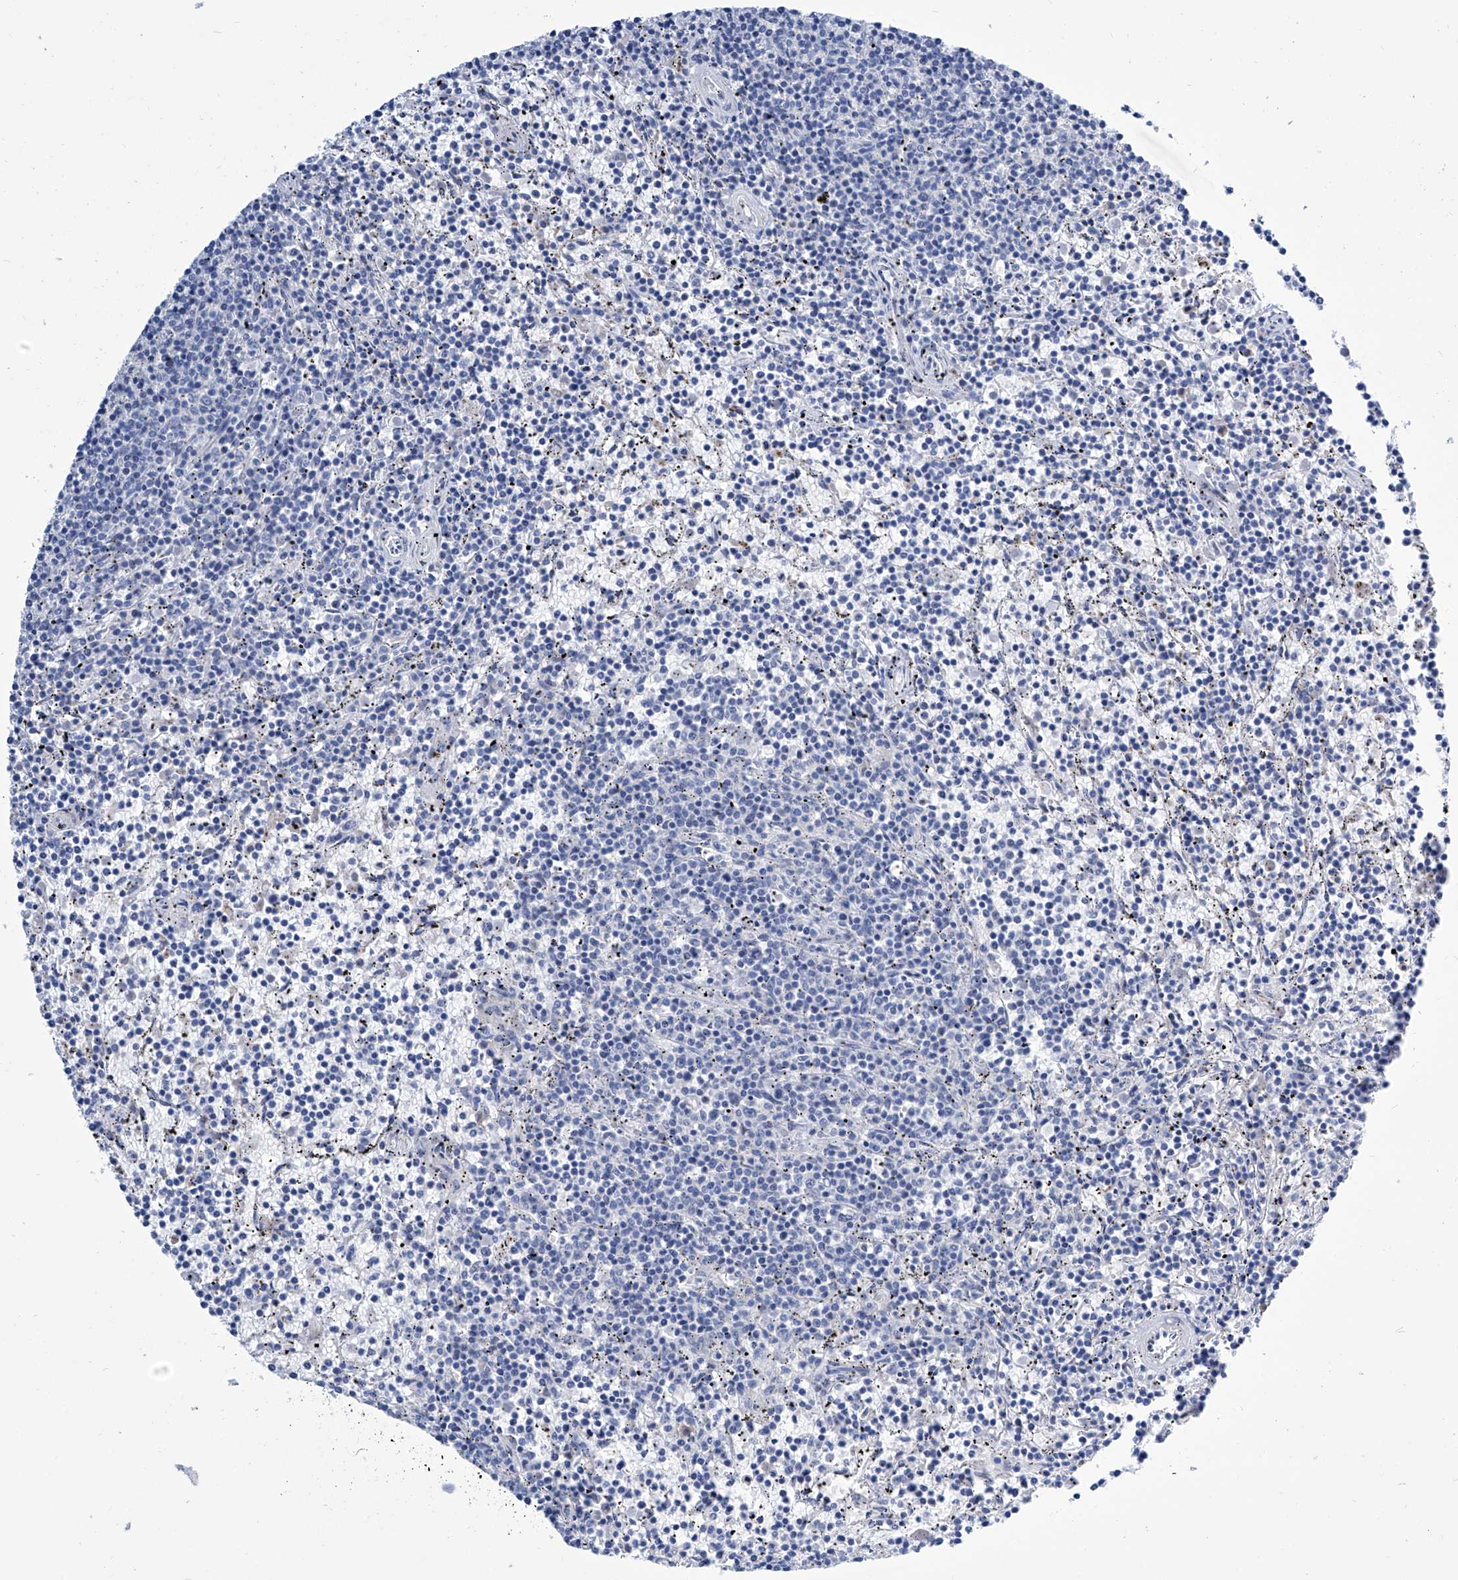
{"staining": {"intensity": "negative", "quantity": "none", "location": "none"}, "tissue": "lymphoma", "cell_type": "Tumor cells", "image_type": "cancer", "snomed": [{"axis": "morphology", "description": "Malignant lymphoma, non-Hodgkin's type, Low grade"}, {"axis": "topography", "description": "Spleen"}], "caption": "Image shows no protein staining in tumor cells of malignant lymphoma, non-Hodgkin's type (low-grade) tissue. Brightfield microscopy of immunohistochemistry stained with DAB (brown) and hematoxylin (blue), captured at high magnification.", "gene": "IMPA2", "patient": {"sex": "female", "age": 50}}